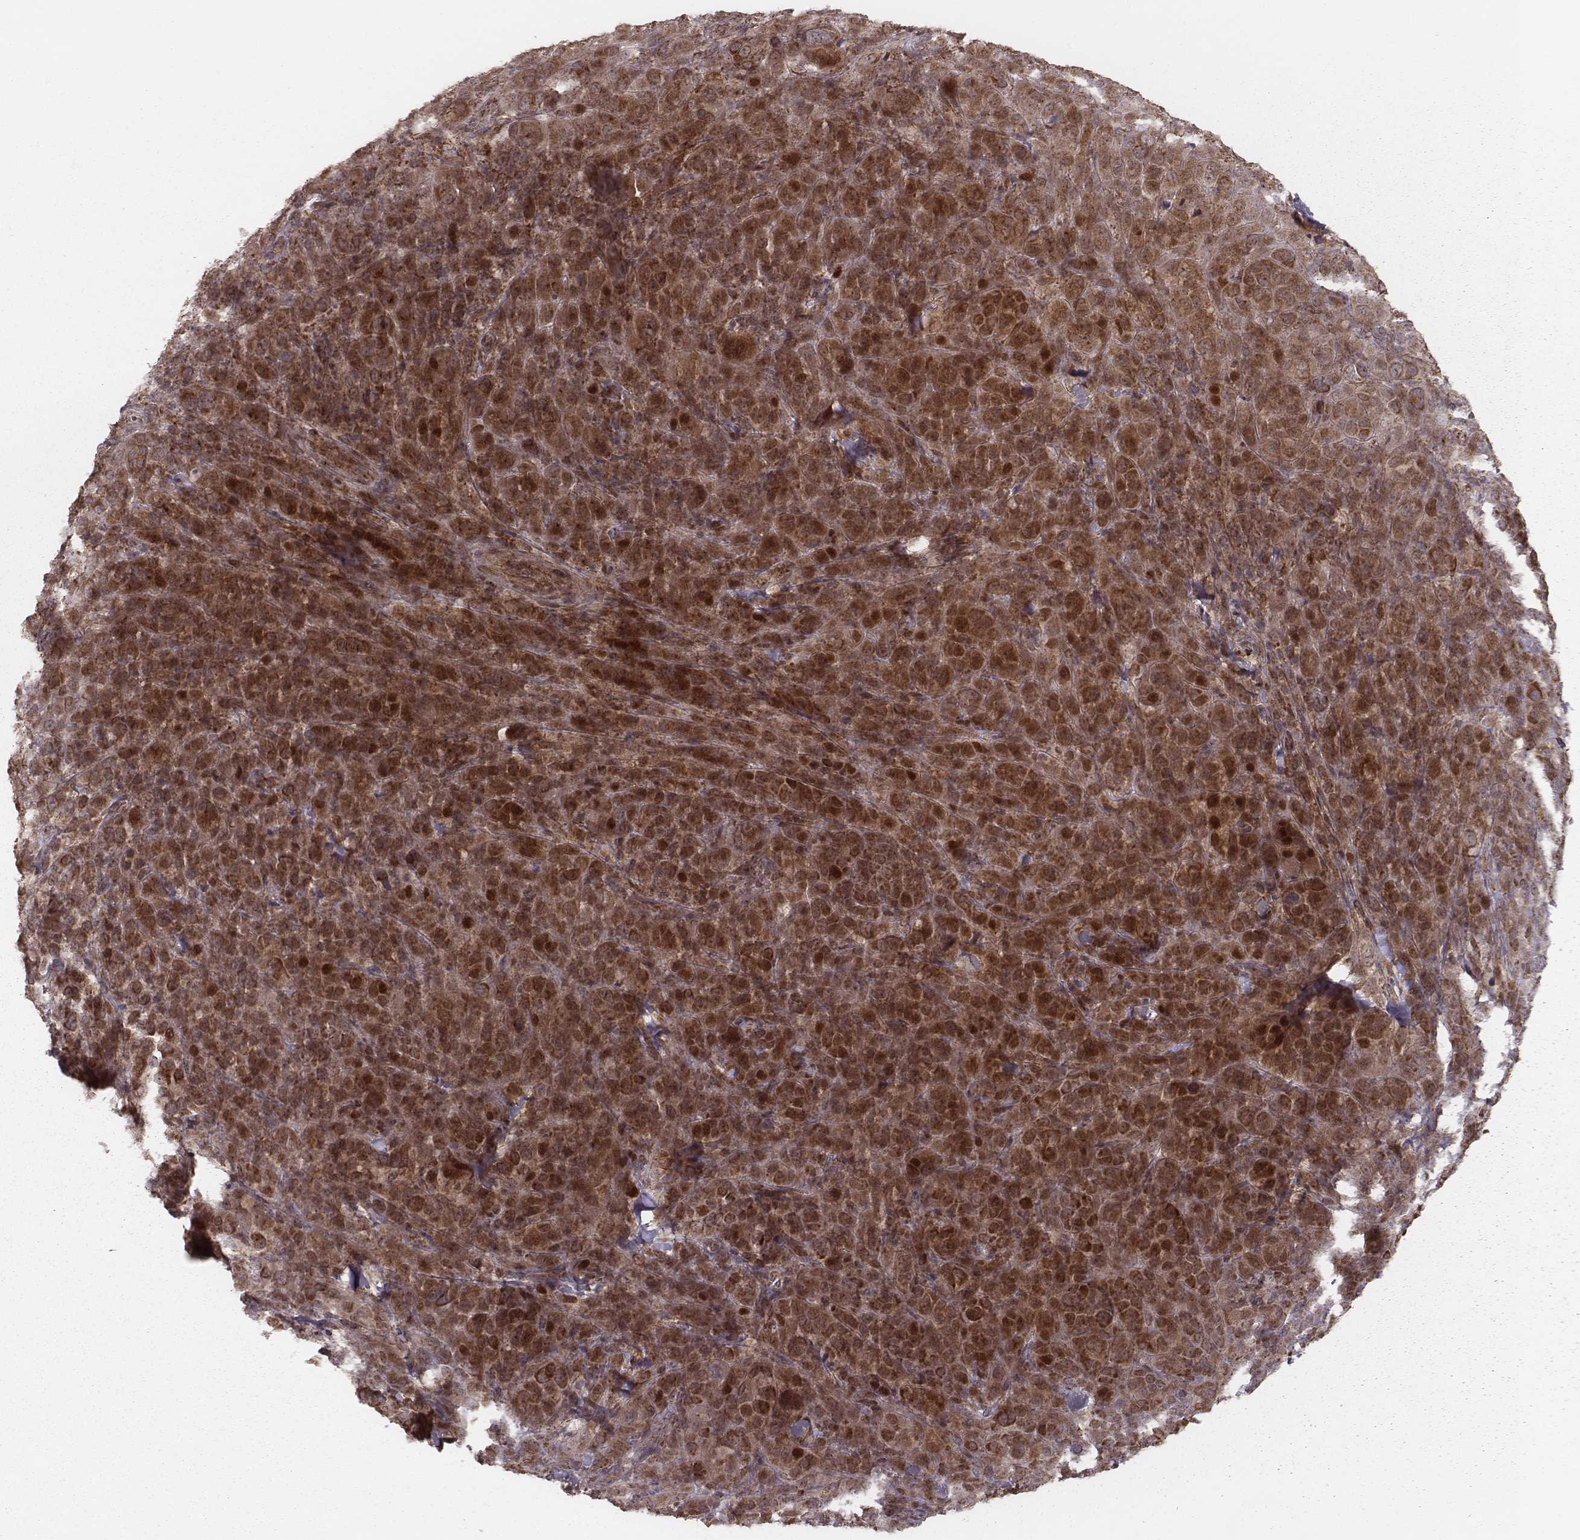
{"staining": {"intensity": "moderate", "quantity": ">75%", "location": "cytoplasmic/membranous"}, "tissue": "melanoma", "cell_type": "Tumor cells", "image_type": "cancer", "snomed": [{"axis": "morphology", "description": "Malignant melanoma, NOS"}, {"axis": "topography", "description": "Skin"}], "caption": "An image showing moderate cytoplasmic/membranous positivity in about >75% of tumor cells in malignant melanoma, as visualized by brown immunohistochemical staining.", "gene": "NDUFA7", "patient": {"sex": "female", "age": 87}}